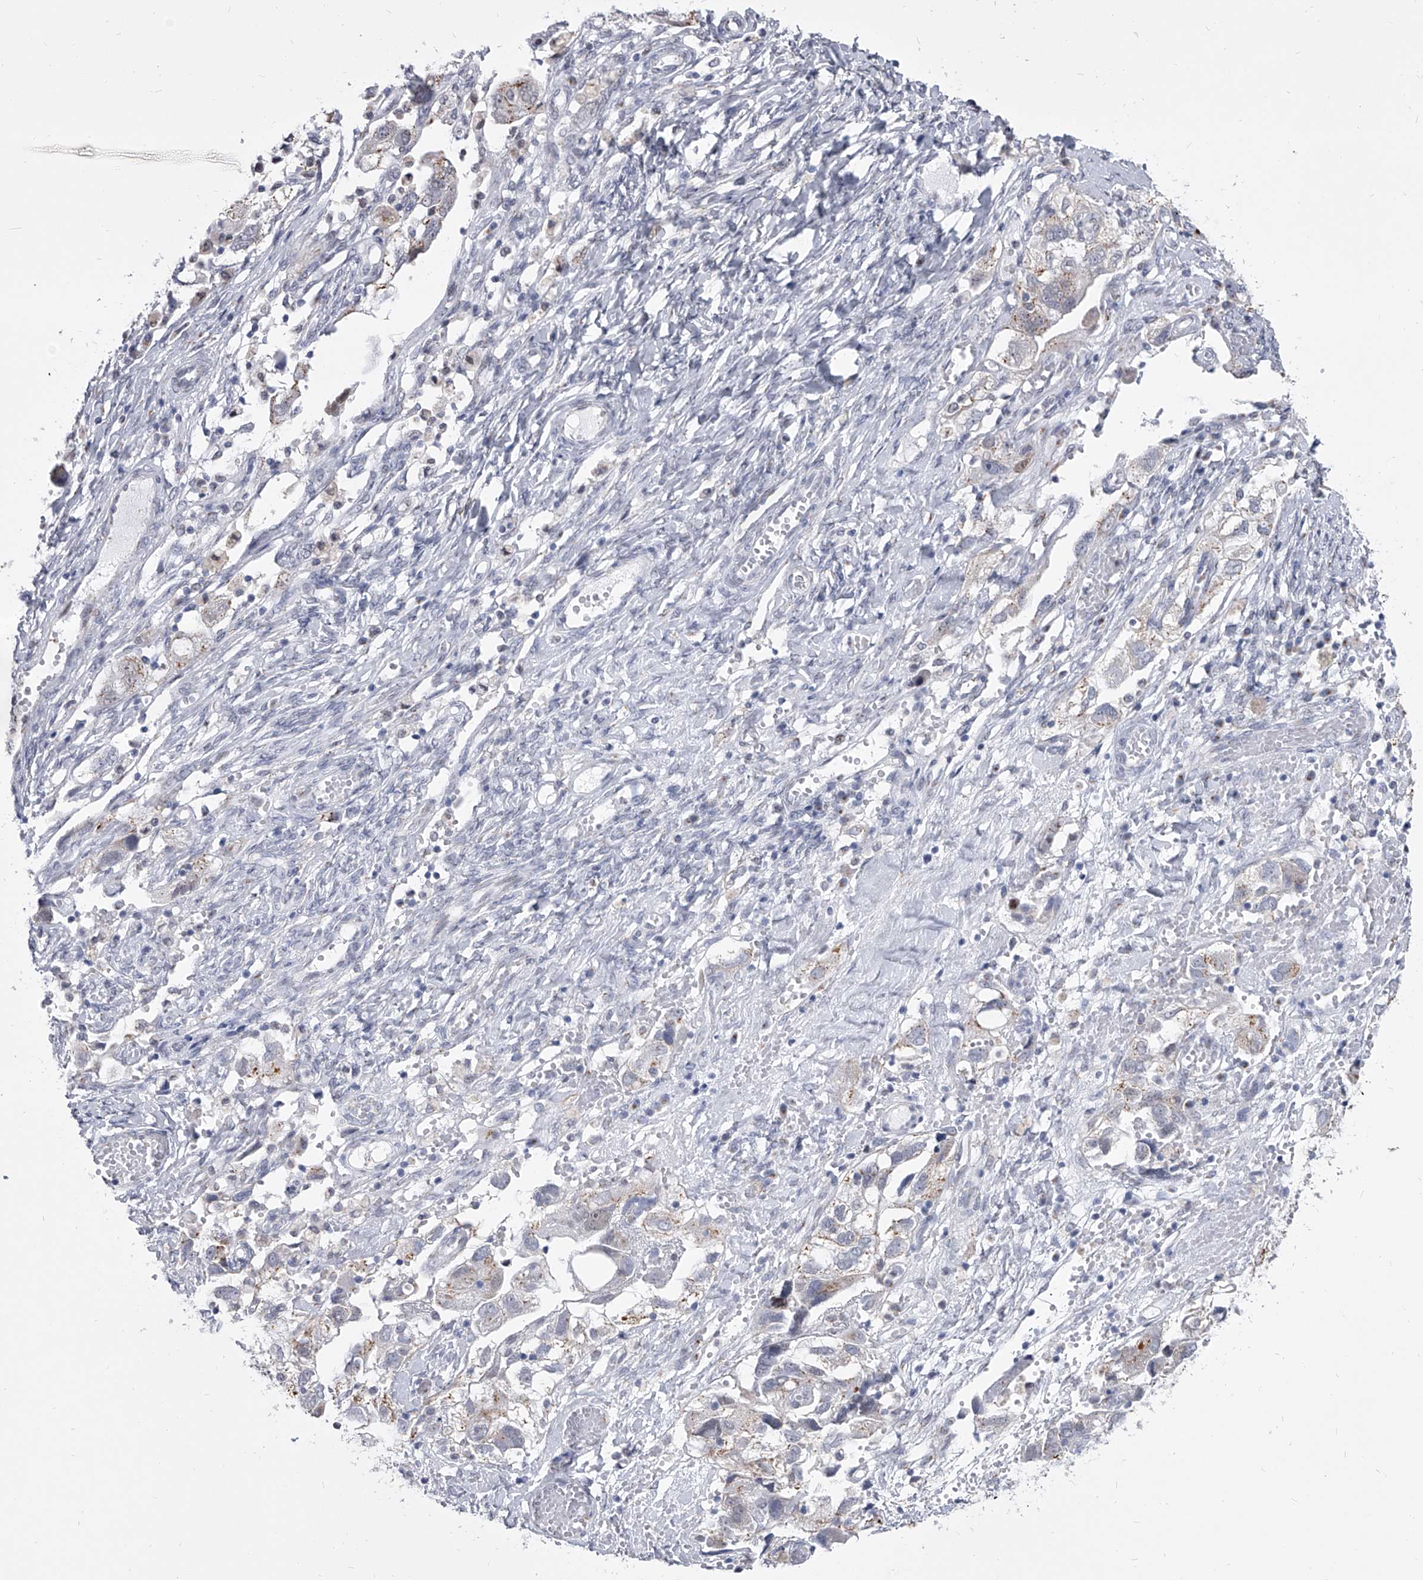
{"staining": {"intensity": "weak", "quantity": "25%-75%", "location": "cytoplasmic/membranous"}, "tissue": "ovarian cancer", "cell_type": "Tumor cells", "image_type": "cancer", "snomed": [{"axis": "morphology", "description": "Carcinoma, NOS"}, {"axis": "morphology", "description": "Cystadenocarcinoma, serous, NOS"}, {"axis": "topography", "description": "Ovary"}], "caption": "Brown immunohistochemical staining in ovarian cancer reveals weak cytoplasmic/membranous expression in approximately 25%-75% of tumor cells.", "gene": "EVA1C", "patient": {"sex": "female", "age": 69}}